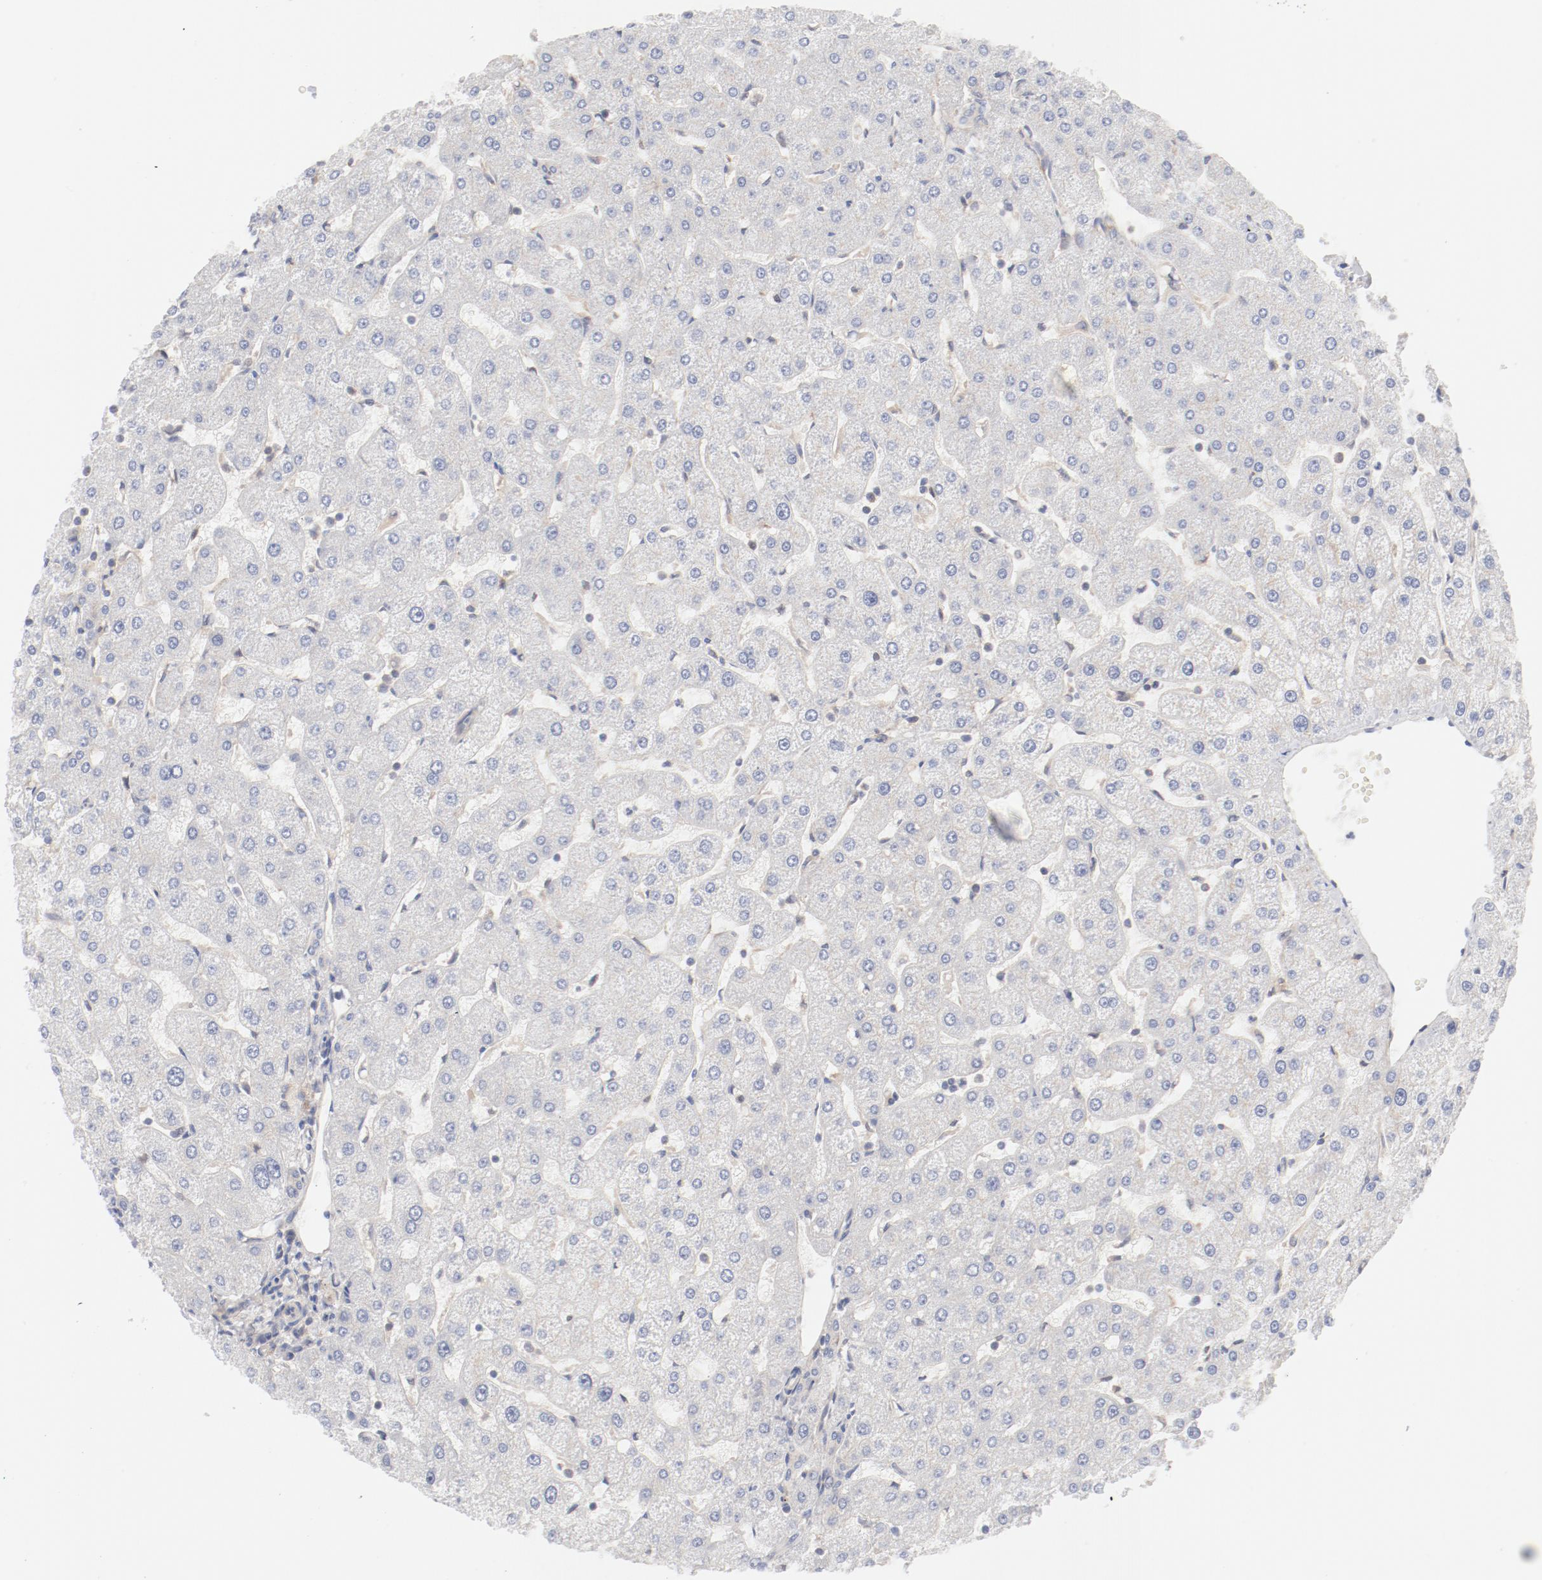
{"staining": {"intensity": "negative", "quantity": "none", "location": "none"}, "tissue": "liver", "cell_type": "Cholangiocytes", "image_type": "normal", "snomed": [{"axis": "morphology", "description": "Normal tissue, NOS"}, {"axis": "topography", "description": "Liver"}], "caption": "This is a image of IHC staining of unremarkable liver, which shows no positivity in cholangiocytes.", "gene": "AP2A1", "patient": {"sex": "male", "age": 67}}